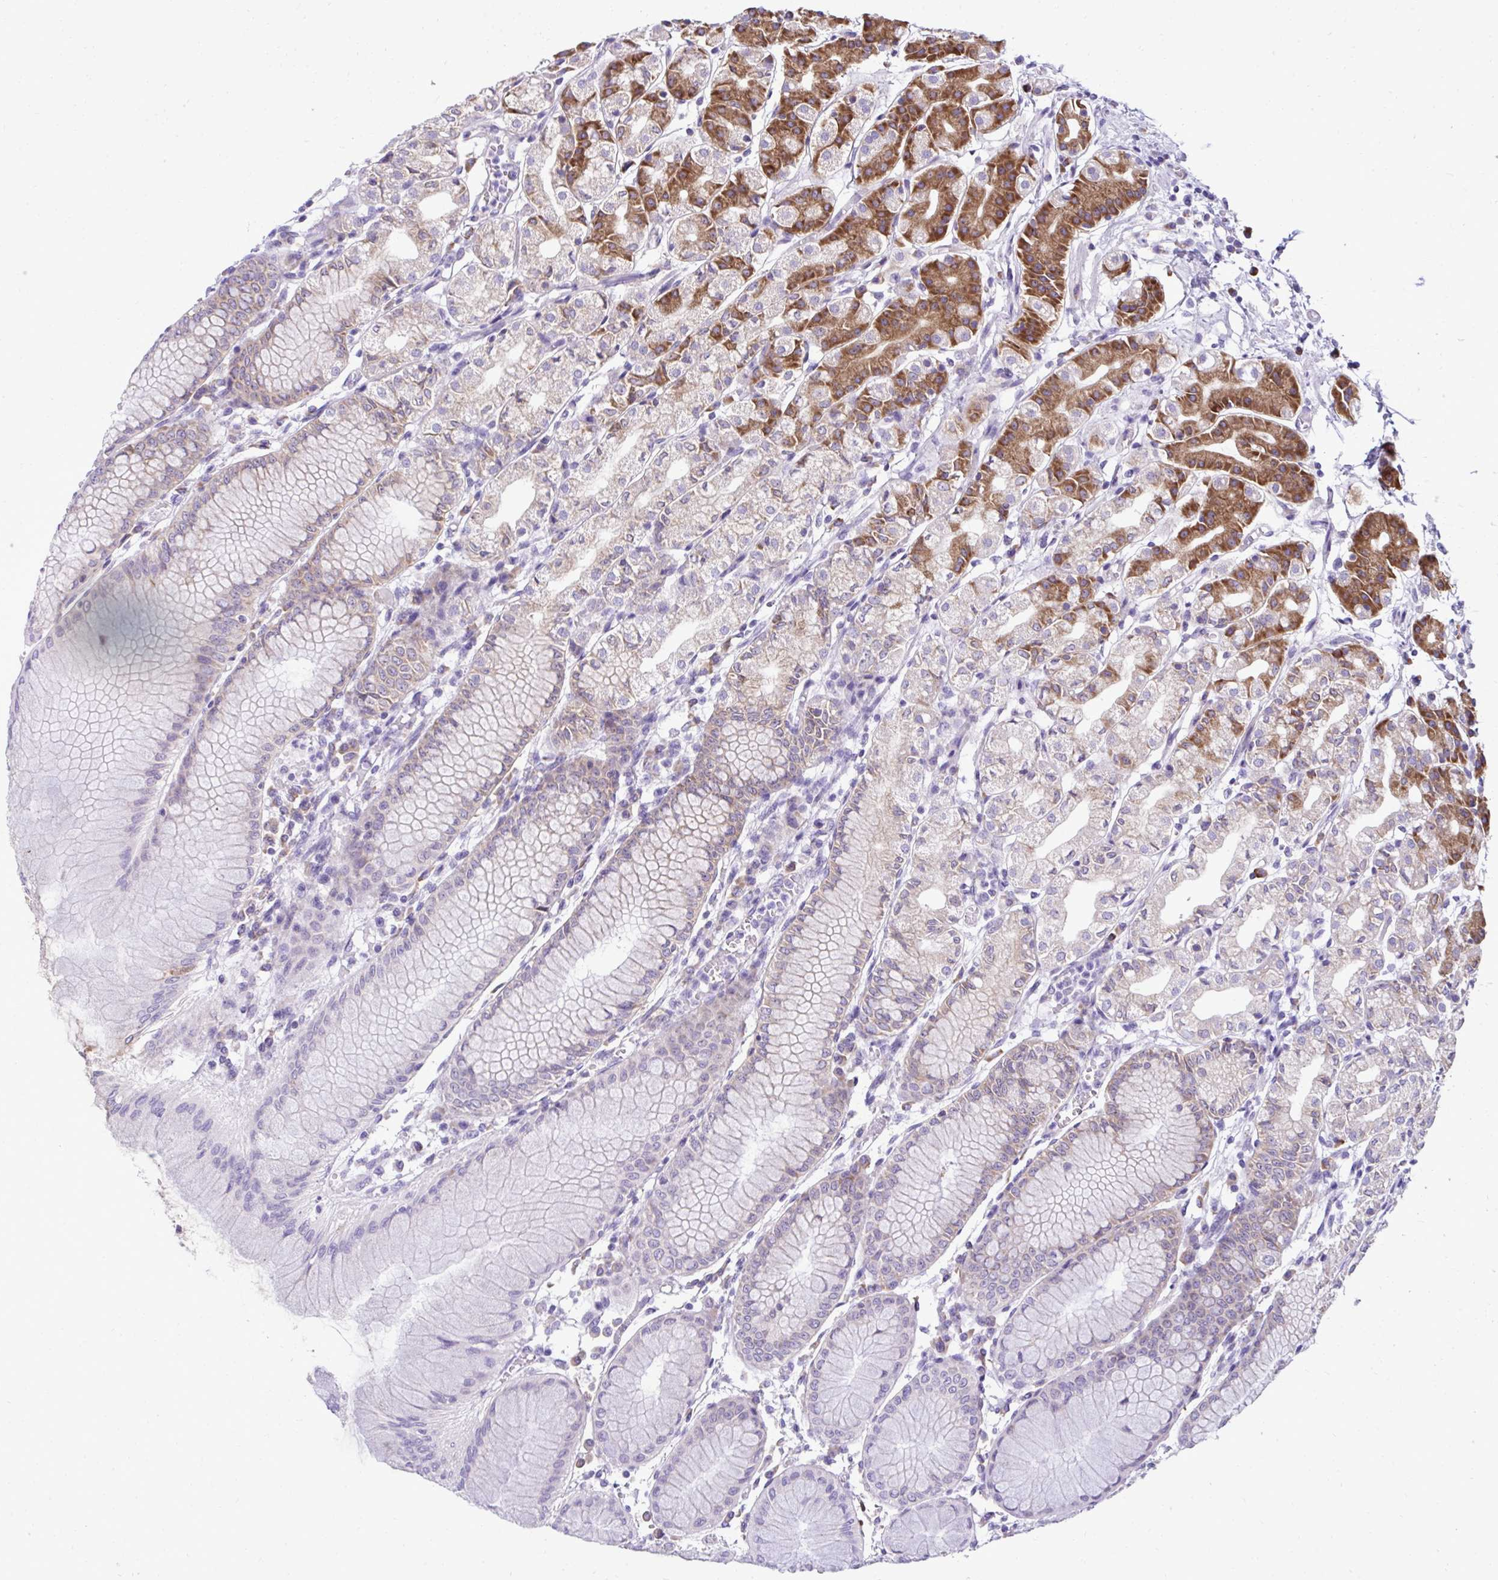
{"staining": {"intensity": "moderate", "quantity": "25%-75%", "location": "cytoplasmic/membranous"}, "tissue": "stomach", "cell_type": "Glandular cells", "image_type": "normal", "snomed": [{"axis": "morphology", "description": "Normal tissue, NOS"}, {"axis": "topography", "description": "Stomach"}], "caption": "Protein expression analysis of unremarkable stomach exhibits moderate cytoplasmic/membranous expression in approximately 25%-75% of glandular cells.", "gene": "RPL7", "patient": {"sex": "female", "age": 57}}